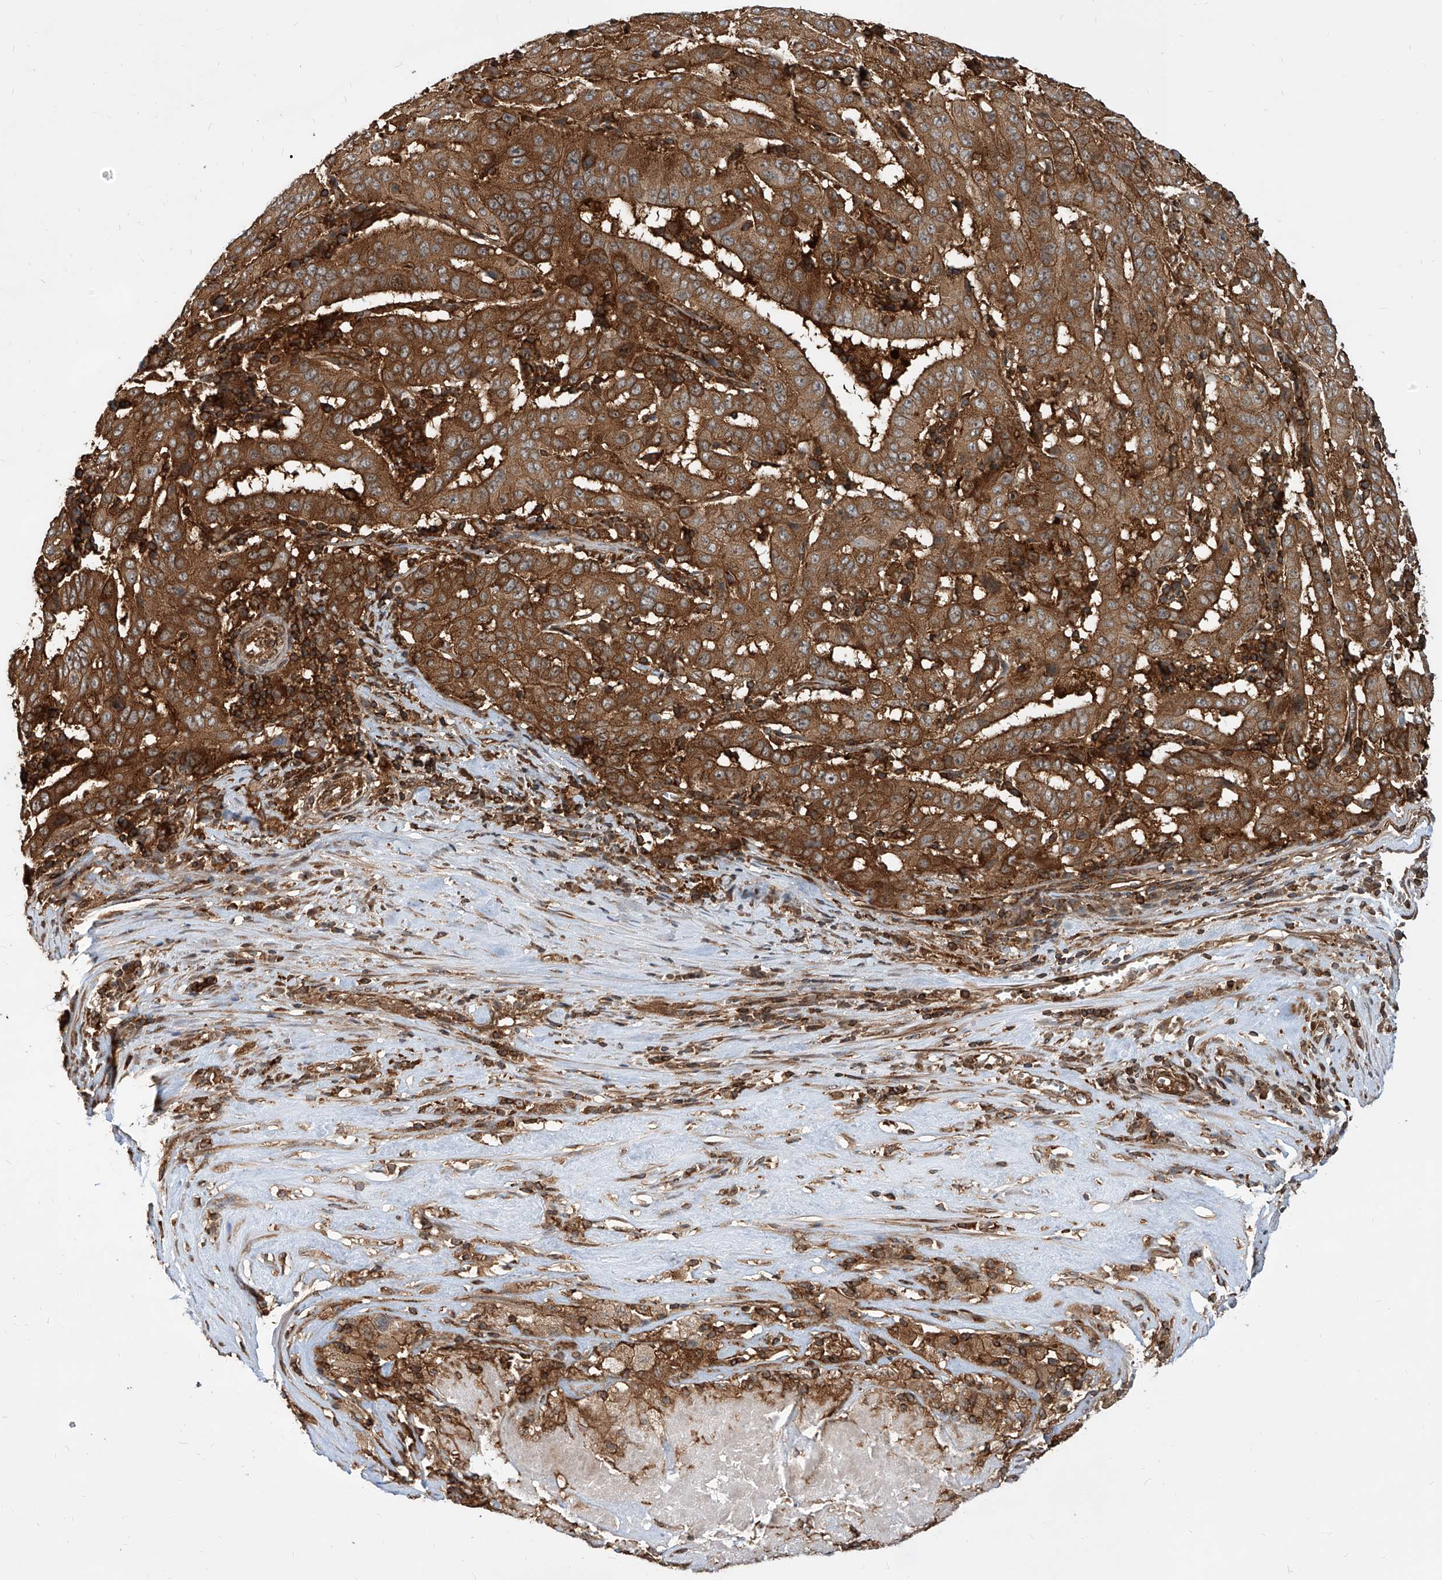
{"staining": {"intensity": "strong", "quantity": ">75%", "location": "cytoplasmic/membranous"}, "tissue": "pancreatic cancer", "cell_type": "Tumor cells", "image_type": "cancer", "snomed": [{"axis": "morphology", "description": "Adenocarcinoma, NOS"}, {"axis": "topography", "description": "Pancreas"}], "caption": "This is an image of immunohistochemistry (IHC) staining of pancreatic cancer, which shows strong positivity in the cytoplasmic/membranous of tumor cells.", "gene": "MAGED2", "patient": {"sex": "male", "age": 63}}